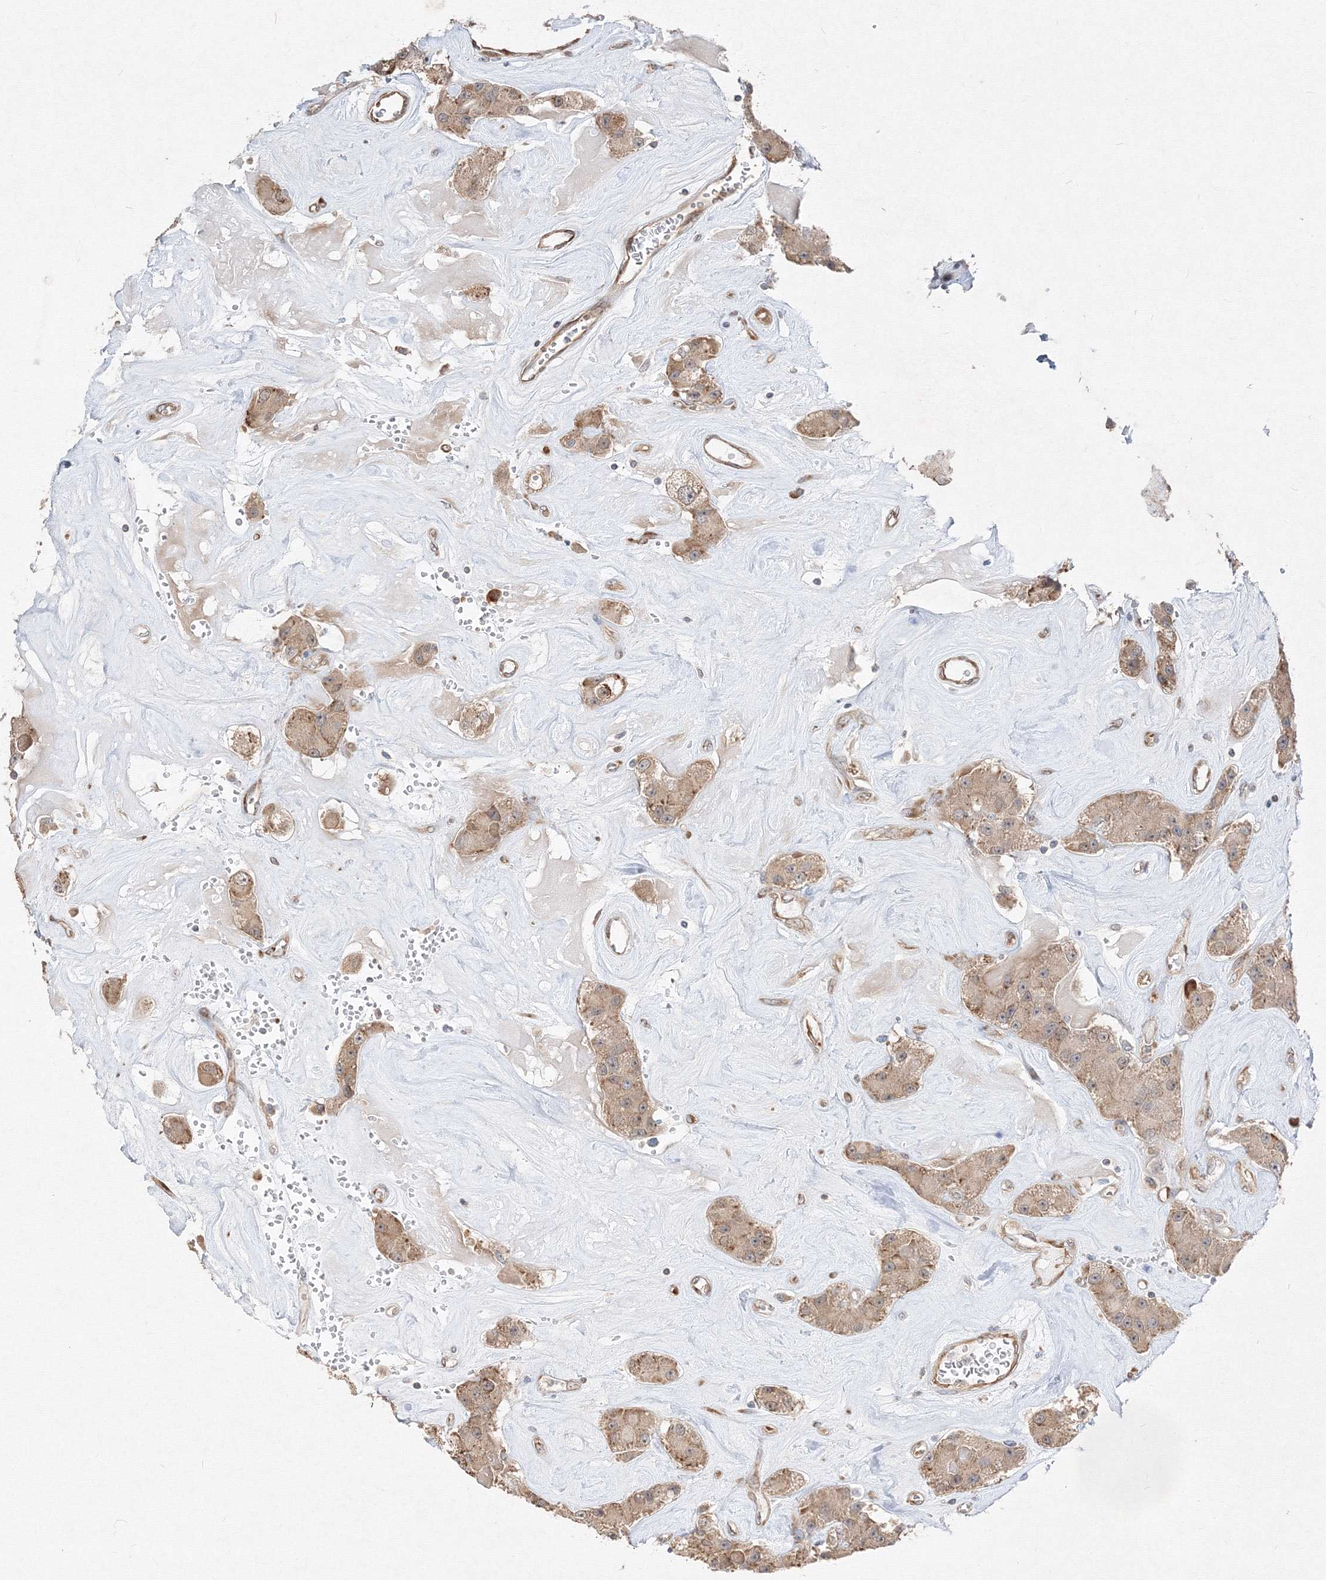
{"staining": {"intensity": "moderate", "quantity": ">75%", "location": "cytoplasmic/membranous"}, "tissue": "carcinoid", "cell_type": "Tumor cells", "image_type": "cancer", "snomed": [{"axis": "morphology", "description": "Carcinoid, malignant, NOS"}, {"axis": "topography", "description": "Pancreas"}], "caption": "IHC histopathology image of carcinoid (malignant) stained for a protein (brown), which exhibits medium levels of moderate cytoplasmic/membranous expression in approximately >75% of tumor cells.", "gene": "FBXL8", "patient": {"sex": "male", "age": 41}}